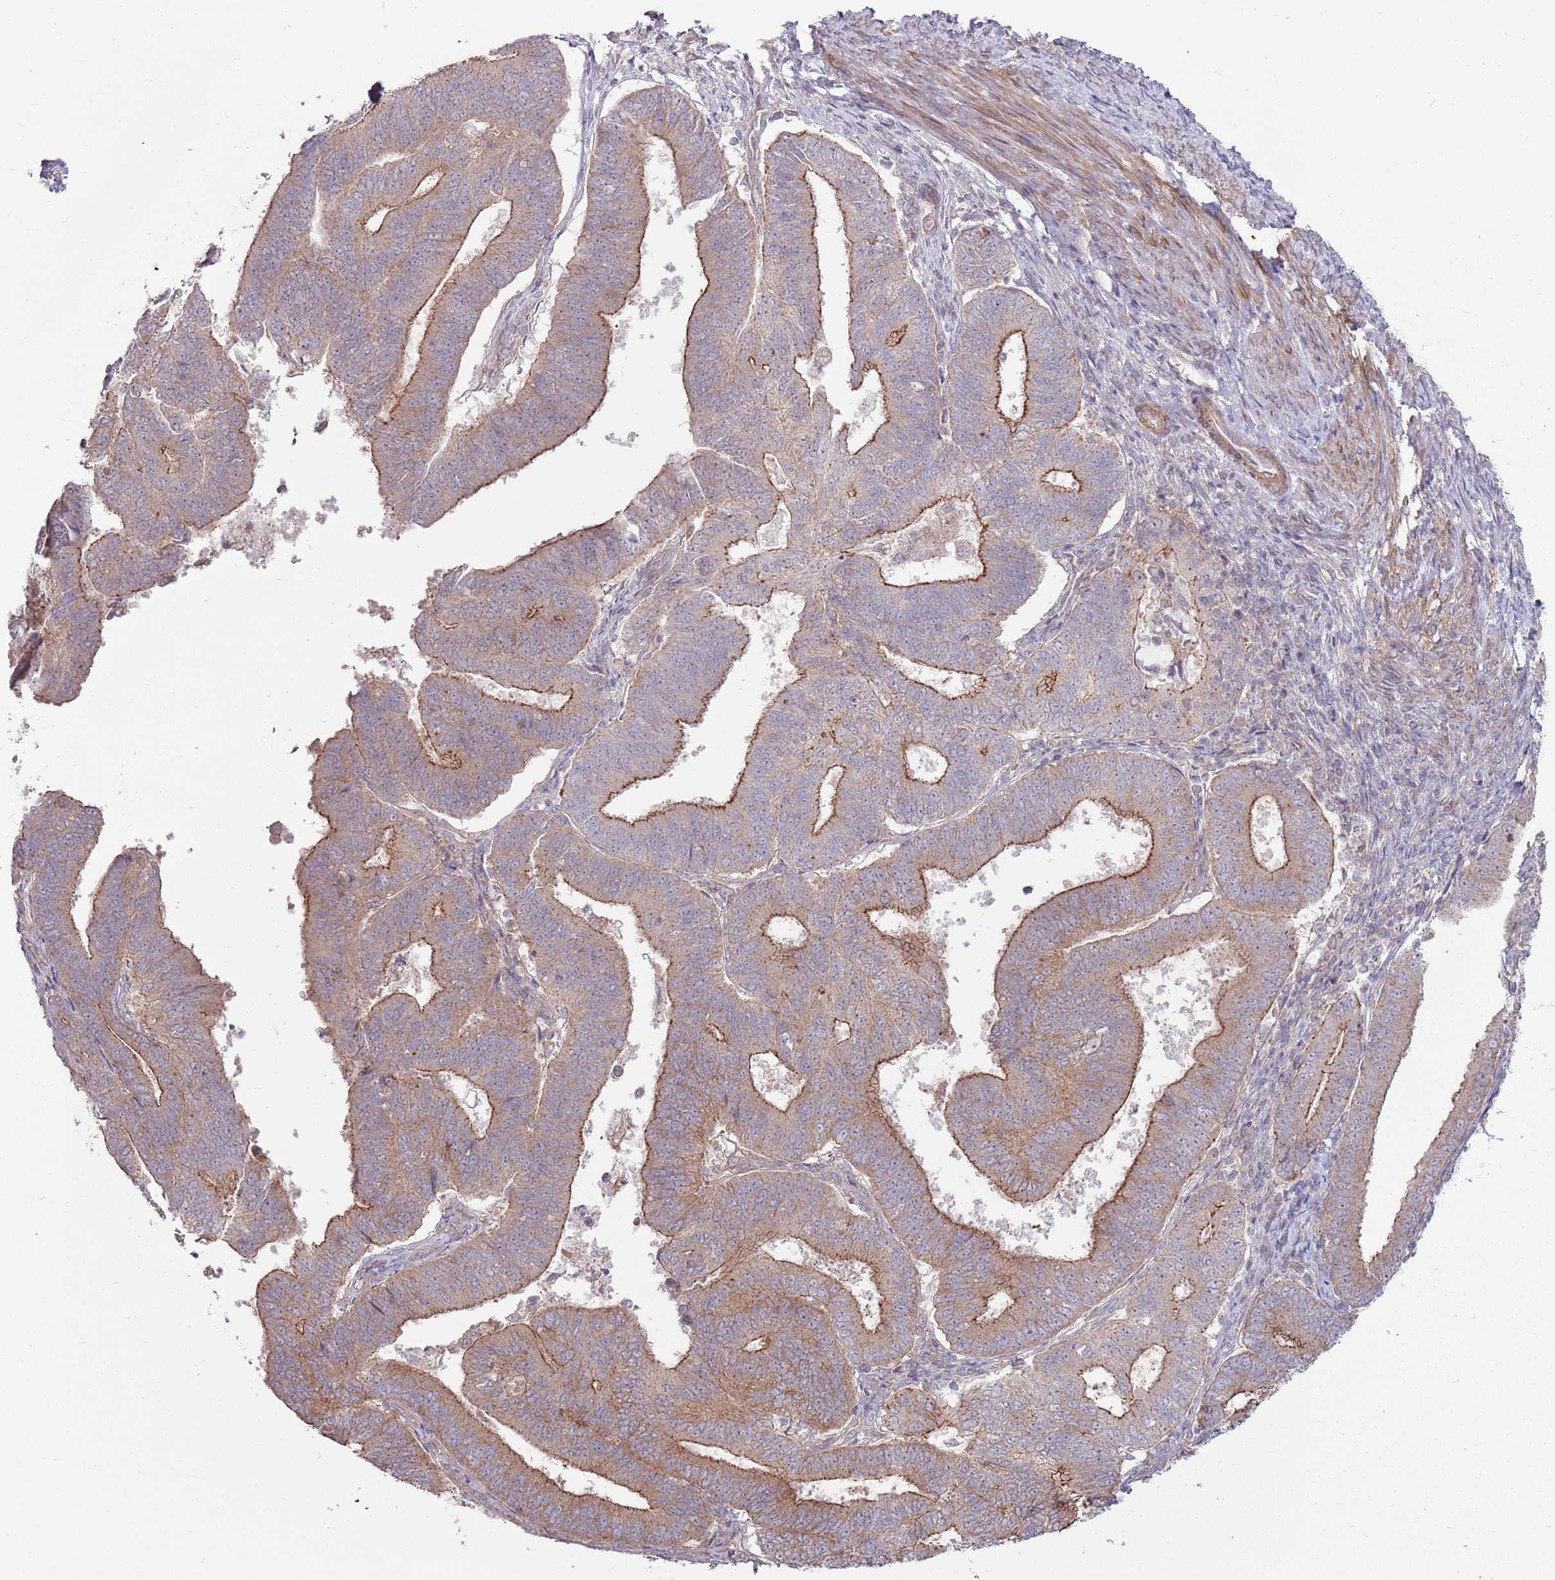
{"staining": {"intensity": "moderate", "quantity": "25%-75%", "location": "cytoplasmic/membranous"}, "tissue": "endometrial cancer", "cell_type": "Tumor cells", "image_type": "cancer", "snomed": [{"axis": "morphology", "description": "Adenocarcinoma, NOS"}, {"axis": "topography", "description": "Endometrium"}], "caption": "Immunohistochemistry (IHC) photomicrograph of endometrial cancer stained for a protein (brown), which exhibits medium levels of moderate cytoplasmic/membranous expression in approximately 25%-75% of tumor cells.", "gene": "SPATA31D1", "patient": {"sex": "female", "age": 70}}